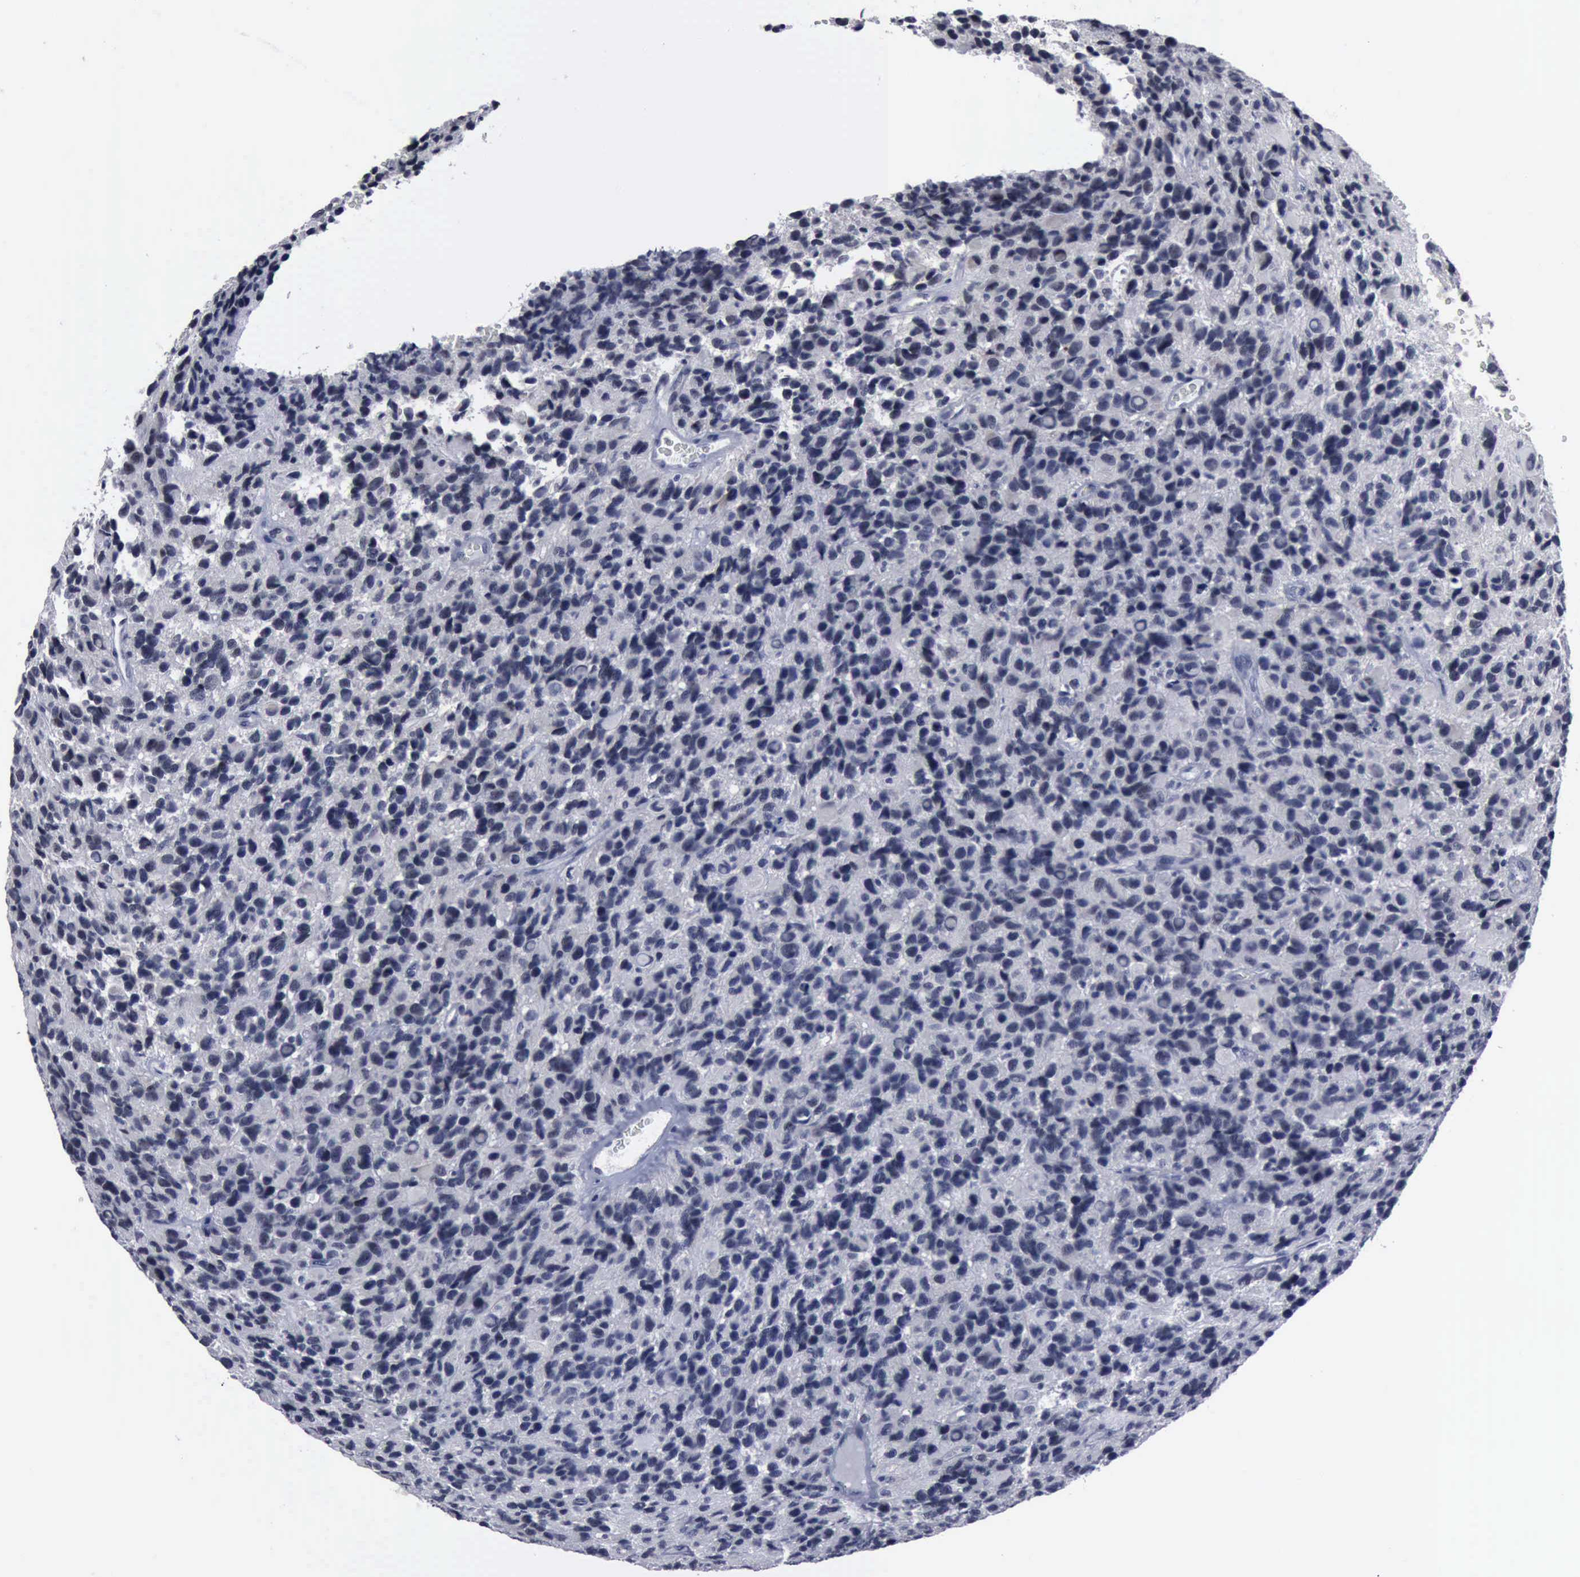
{"staining": {"intensity": "negative", "quantity": "none", "location": "none"}, "tissue": "glioma", "cell_type": "Tumor cells", "image_type": "cancer", "snomed": [{"axis": "morphology", "description": "Glioma, malignant, High grade"}, {"axis": "topography", "description": "Brain"}], "caption": "Human glioma stained for a protein using immunohistochemistry demonstrates no positivity in tumor cells.", "gene": "BRD1", "patient": {"sex": "male", "age": 77}}